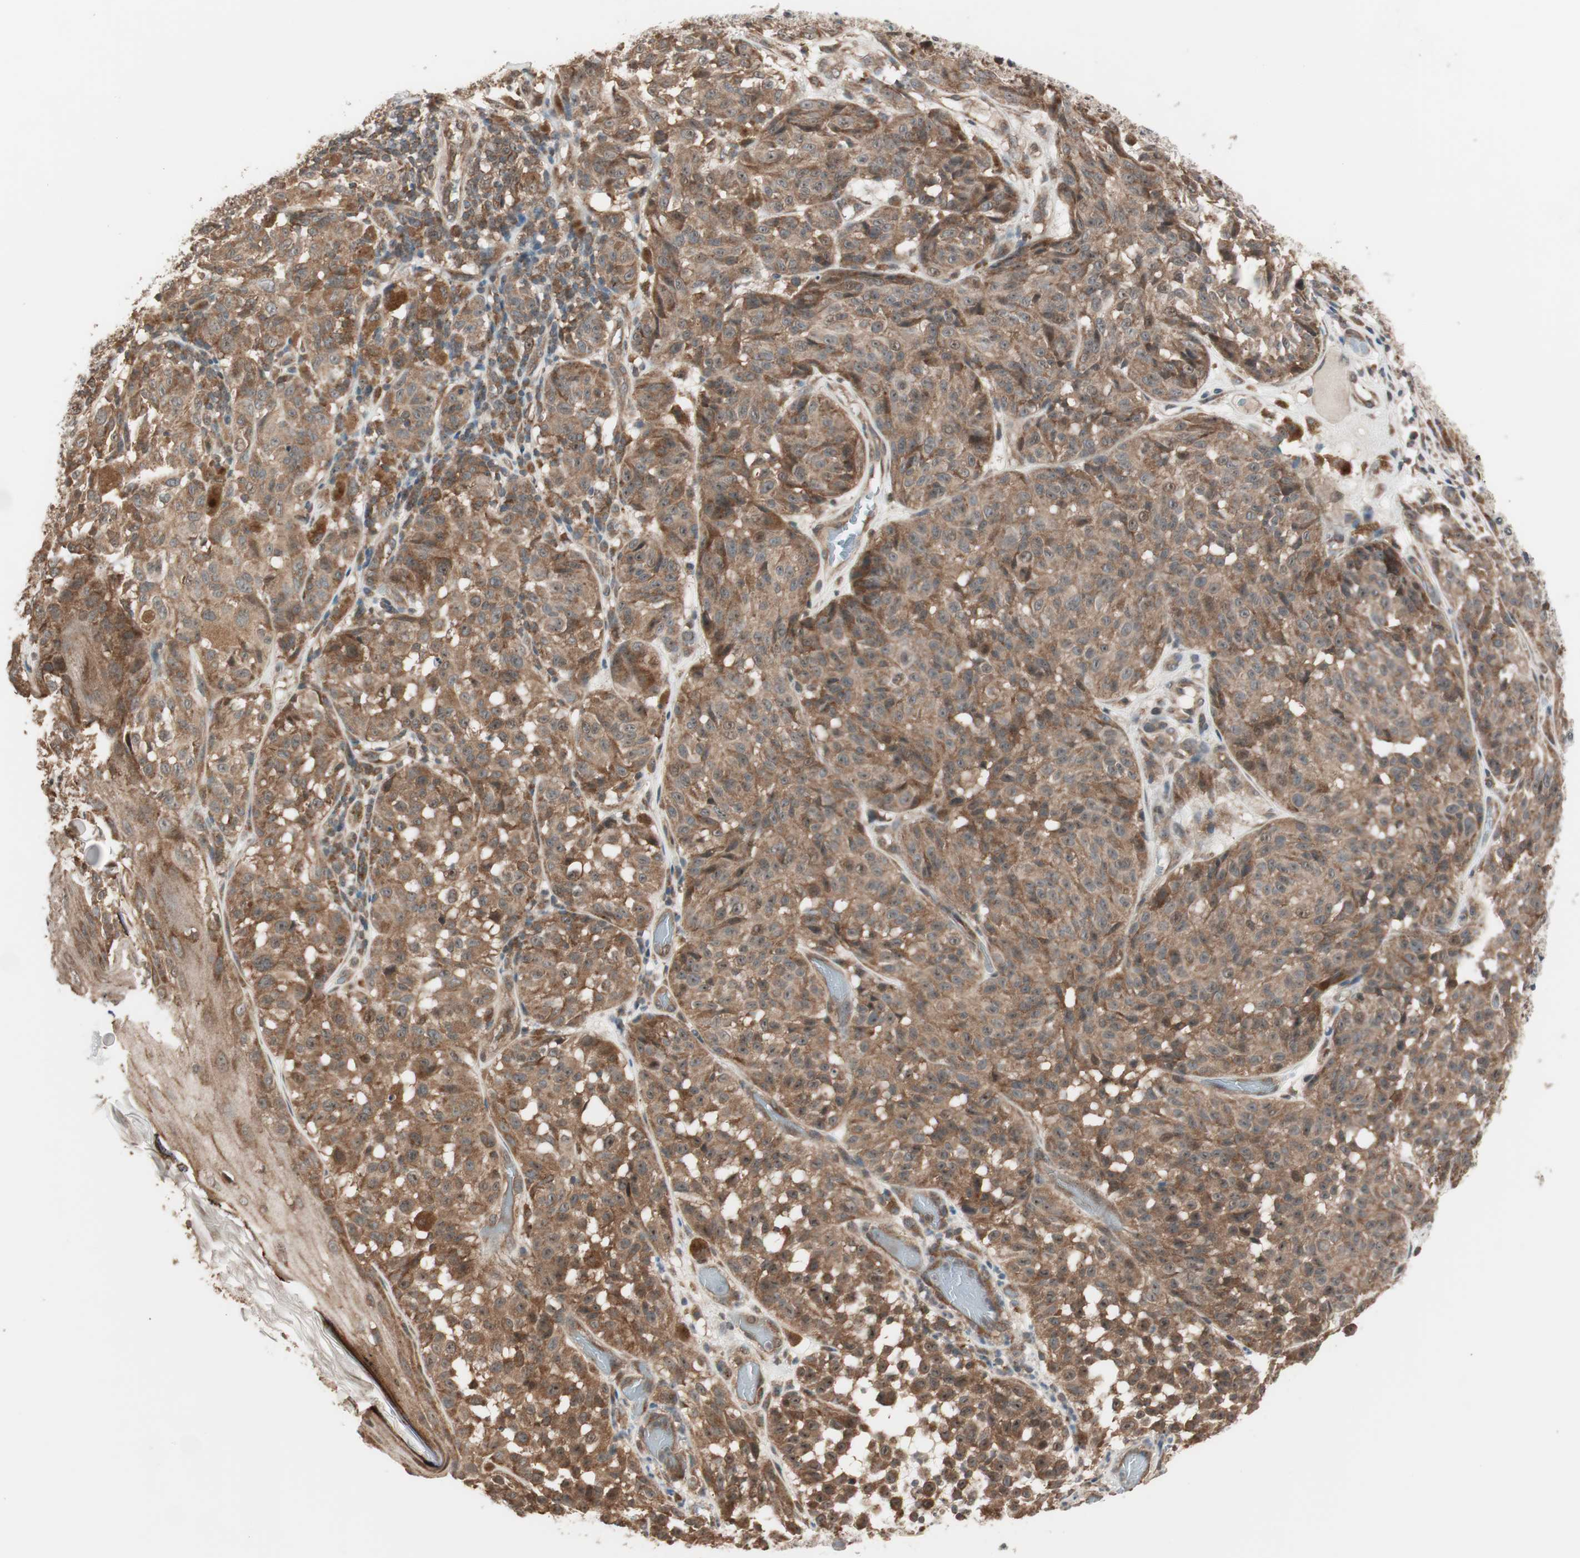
{"staining": {"intensity": "strong", "quantity": ">75%", "location": "cytoplasmic/membranous"}, "tissue": "melanoma", "cell_type": "Tumor cells", "image_type": "cancer", "snomed": [{"axis": "morphology", "description": "Malignant melanoma, NOS"}, {"axis": "topography", "description": "Skin"}], "caption": "Immunohistochemical staining of human malignant melanoma demonstrates high levels of strong cytoplasmic/membranous positivity in about >75% of tumor cells.", "gene": "FBXO5", "patient": {"sex": "female", "age": 46}}